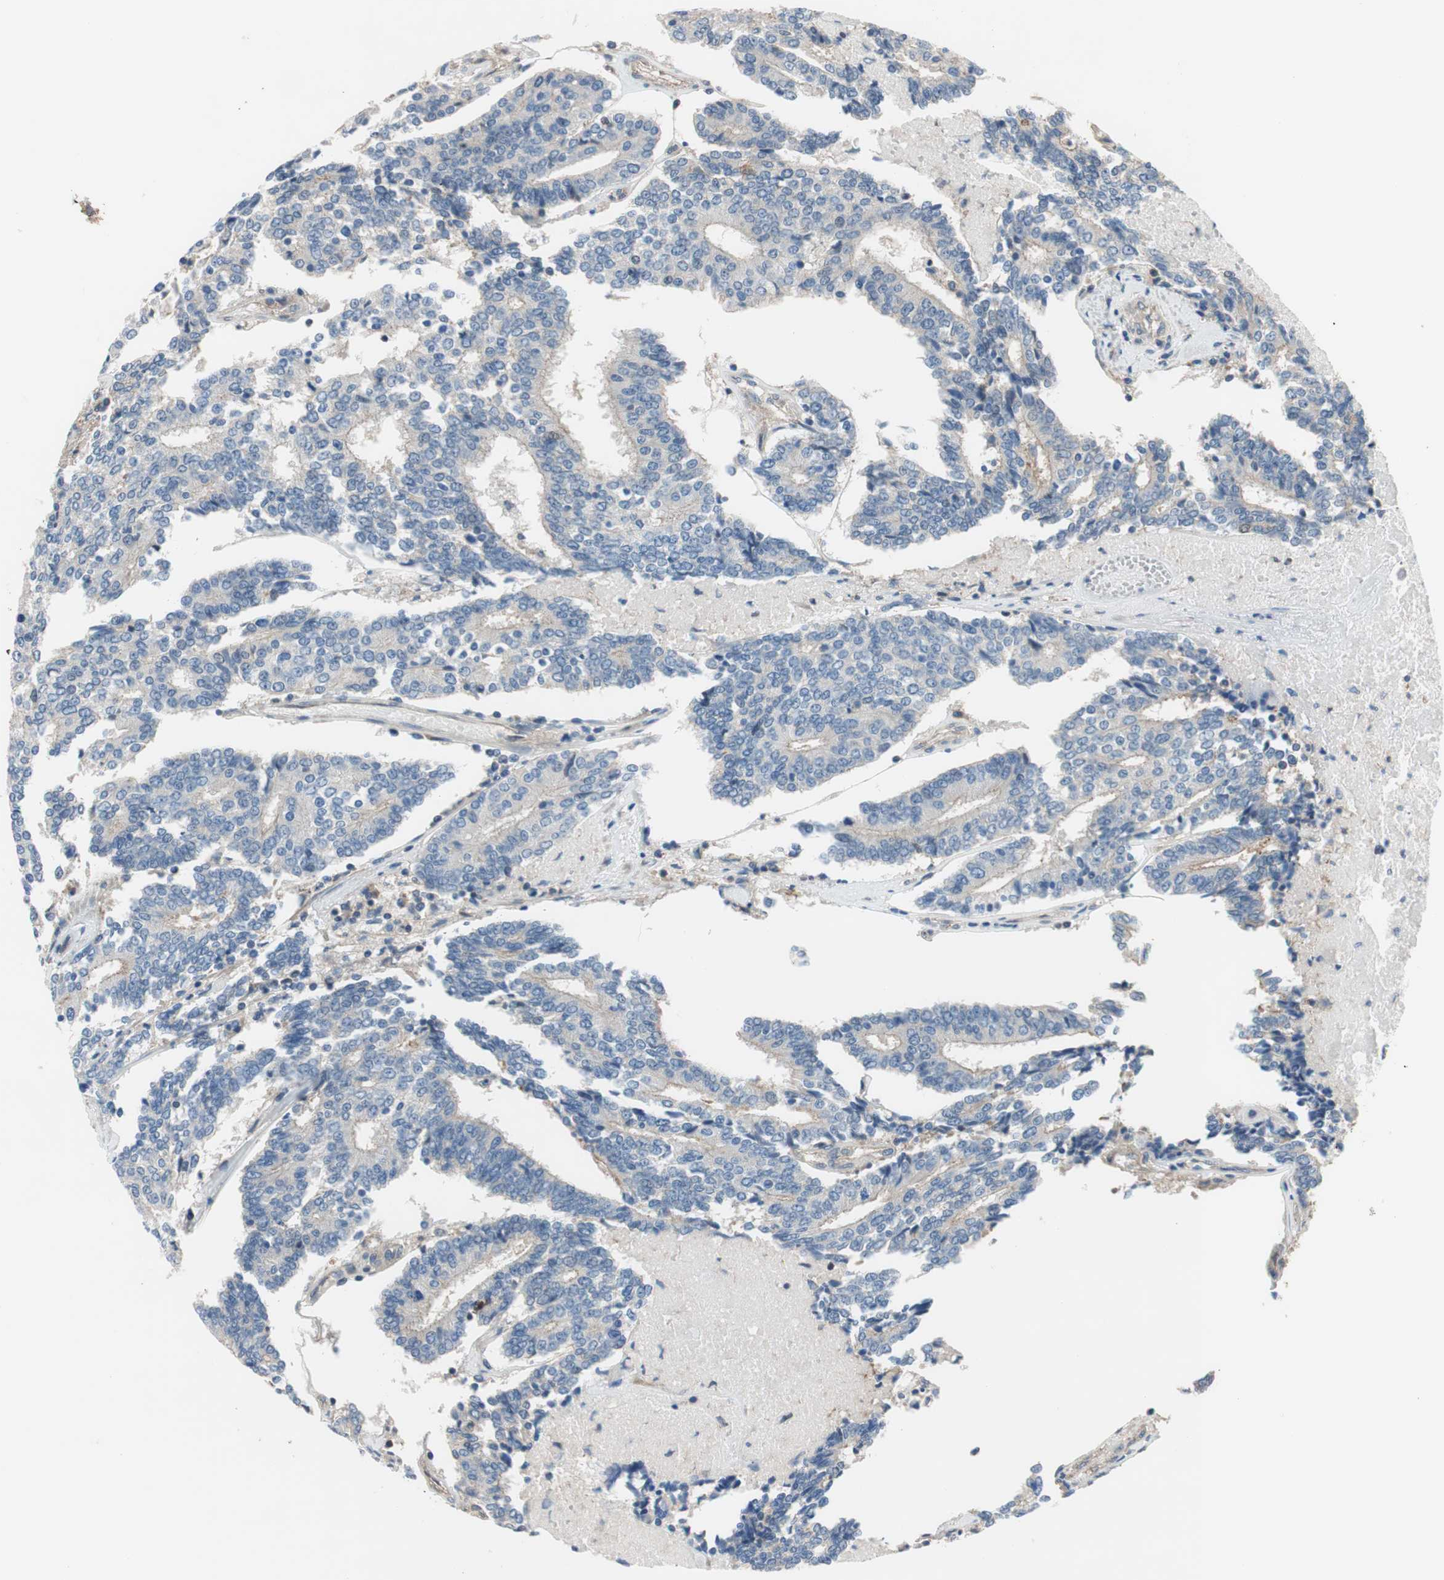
{"staining": {"intensity": "negative", "quantity": "none", "location": "none"}, "tissue": "prostate cancer", "cell_type": "Tumor cells", "image_type": "cancer", "snomed": [{"axis": "morphology", "description": "Adenocarcinoma, High grade"}, {"axis": "topography", "description": "Prostate"}], "caption": "IHC of prostate cancer (high-grade adenocarcinoma) exhibits no staining in tumor cells. The staining is performed using DAB brown chromogen with nuclei counter-stained in using hematoxylin.", "gene": "CALML3", "patient": {"sex": "male", "age": 55}}